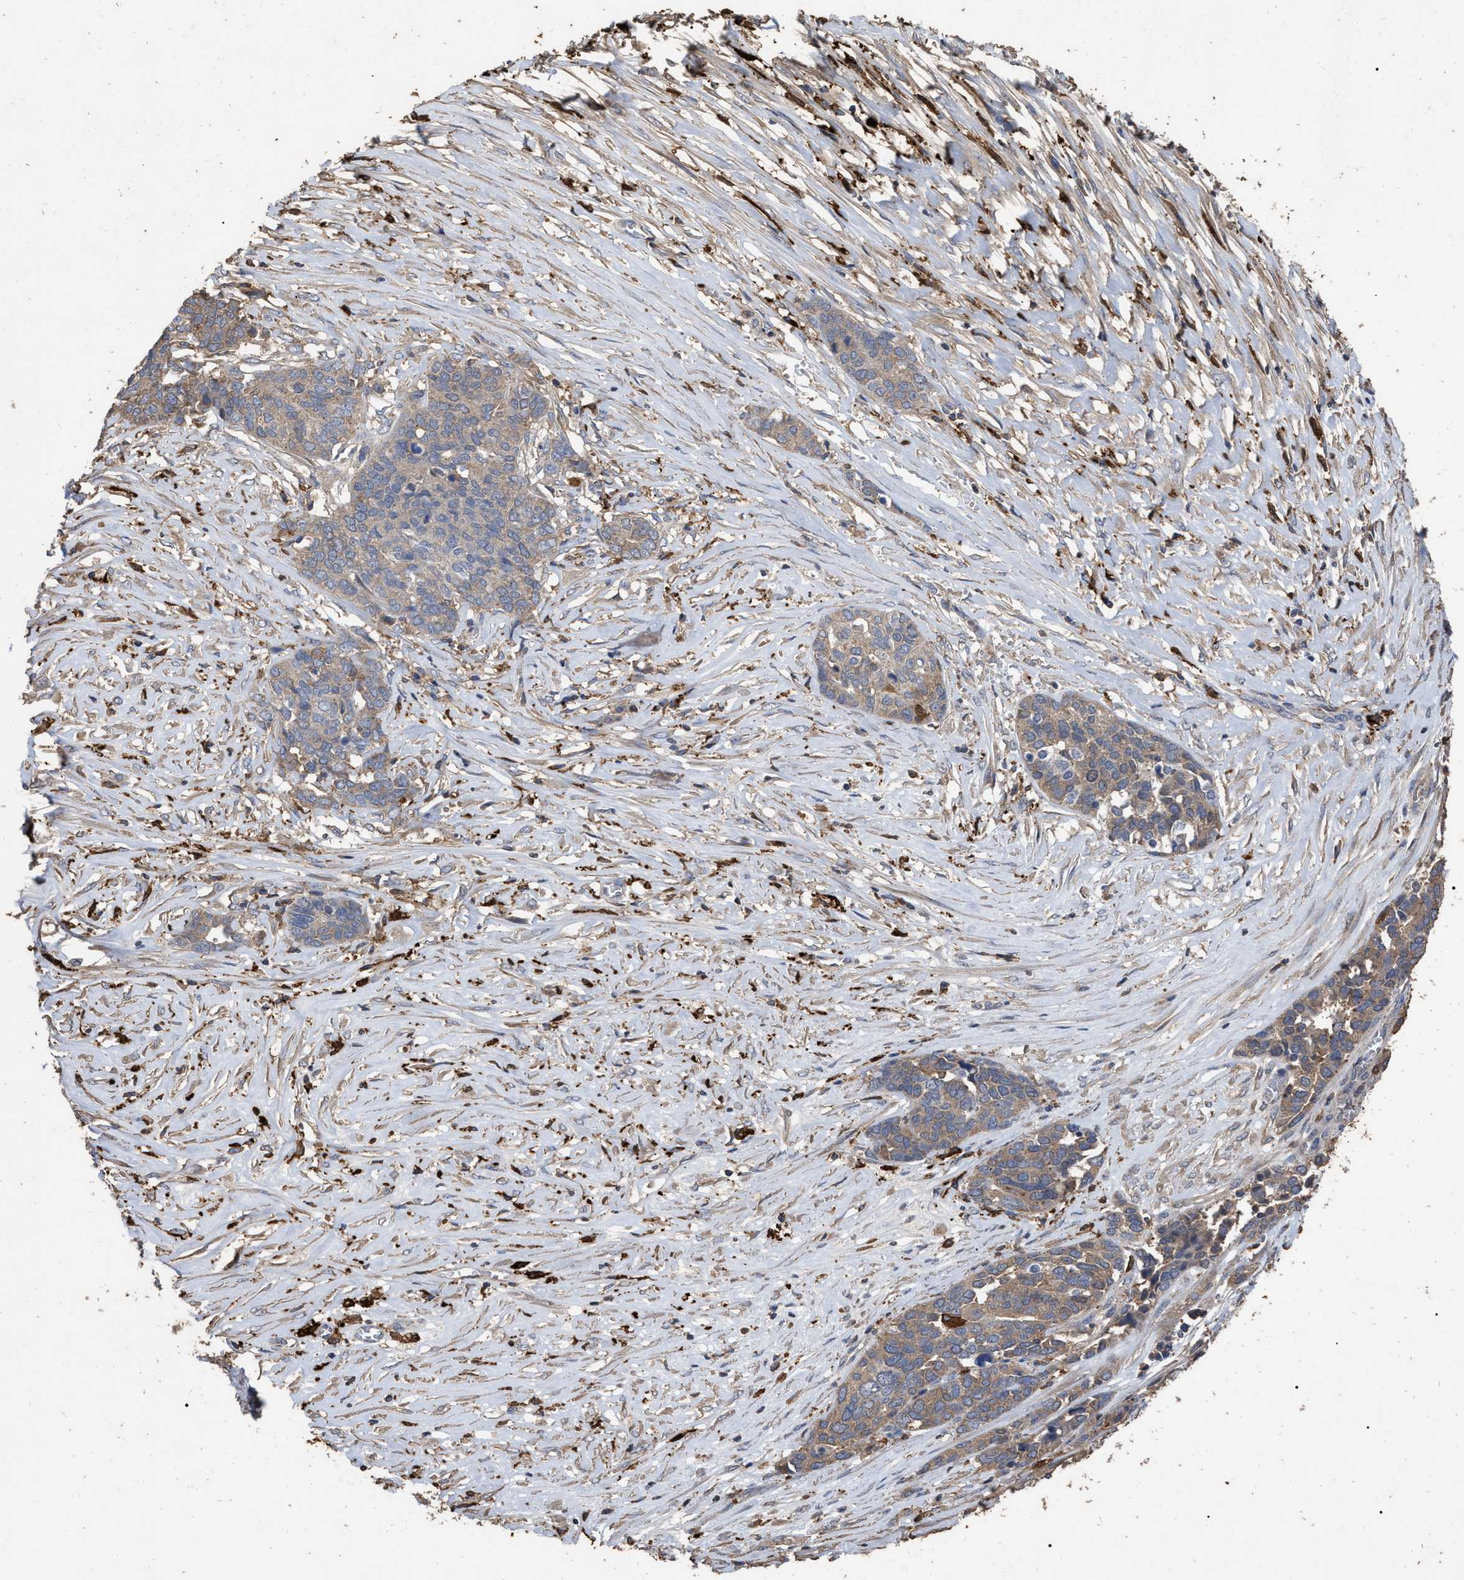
{"staining": {"intensity": "weak", "quantity": ">75%", "location": "cytoplasmic/membranous"}, "tissue": "ovarian cancer", "cell_type": "Tumor cells", "image_type": "cancer", "snomed": [{"axis": "morphology", "description": "Cystadenocarcinoma, serous, NOS"}, {"axis": "topography", "description": "Ovary"}], "caption": "Protein analysis of ovarian serous cystadenocarcinoma tissue demonstrates weak cytoplasmic/membranous positivity in approximately >75% of tumor cells.", "gene": "GPR179", "patient": {"sex": "female", "age": 44}}